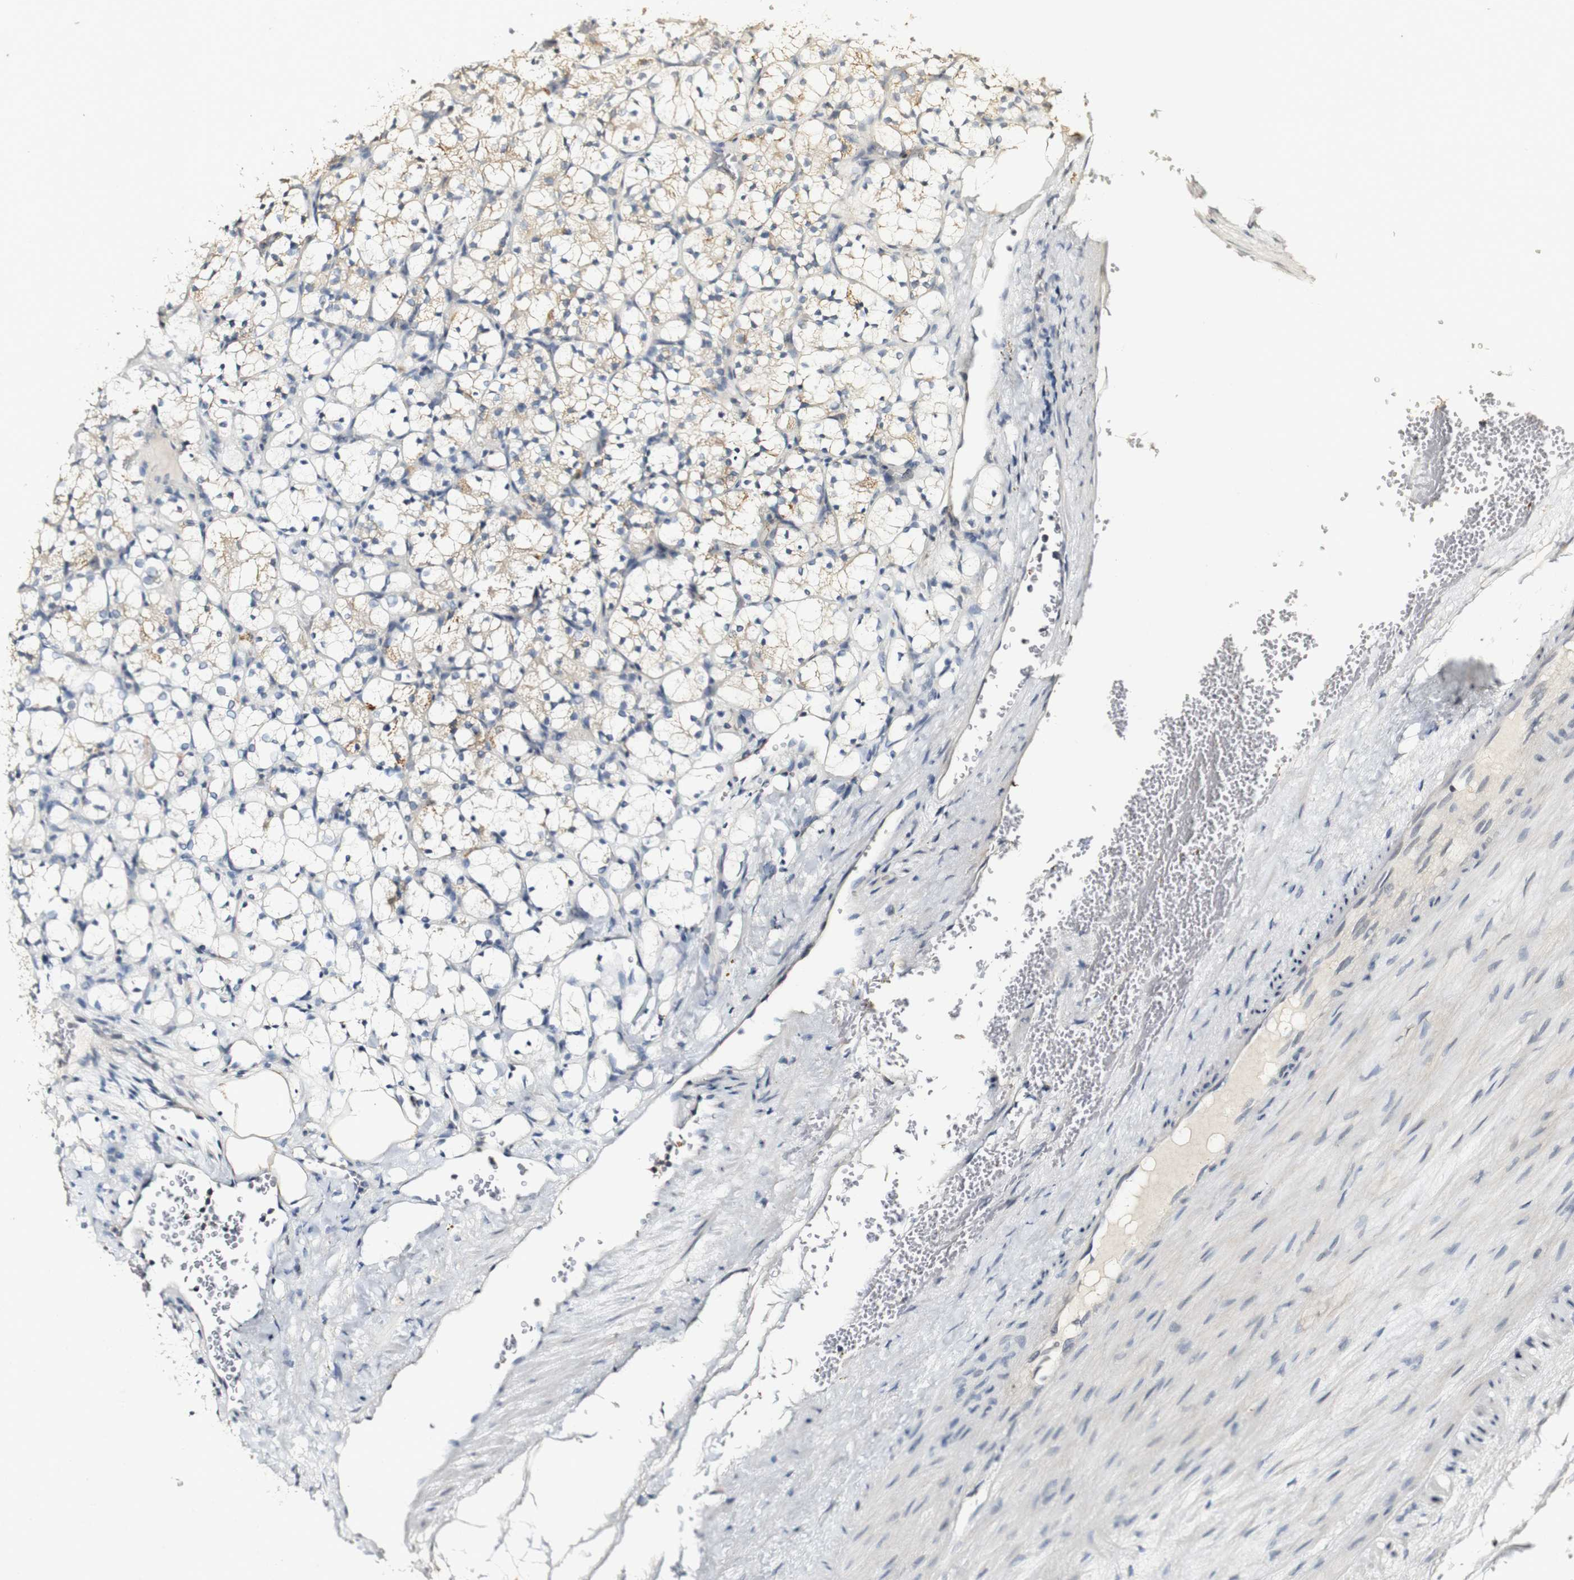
{"staining": {"intensity": "weak", "quantity": "<25%", "location": "cytoplasmic/membranous"}, "tissue": "renal cancer", "cell_type": "Tumor cells", "image_type": "cancer", "snomed": [{"axis": "morphology", "description": "Adenocarcinoma, NOS"}, {"axis": "topography", "description": "Kidney"}], "caption": "Human renal adenocarcinoma stained for a protein using immunohistochemistry (IHC) shows no staining in tumor cells.", "gene": "SYT7", "patient": {"sex": "female", "age": 69}}